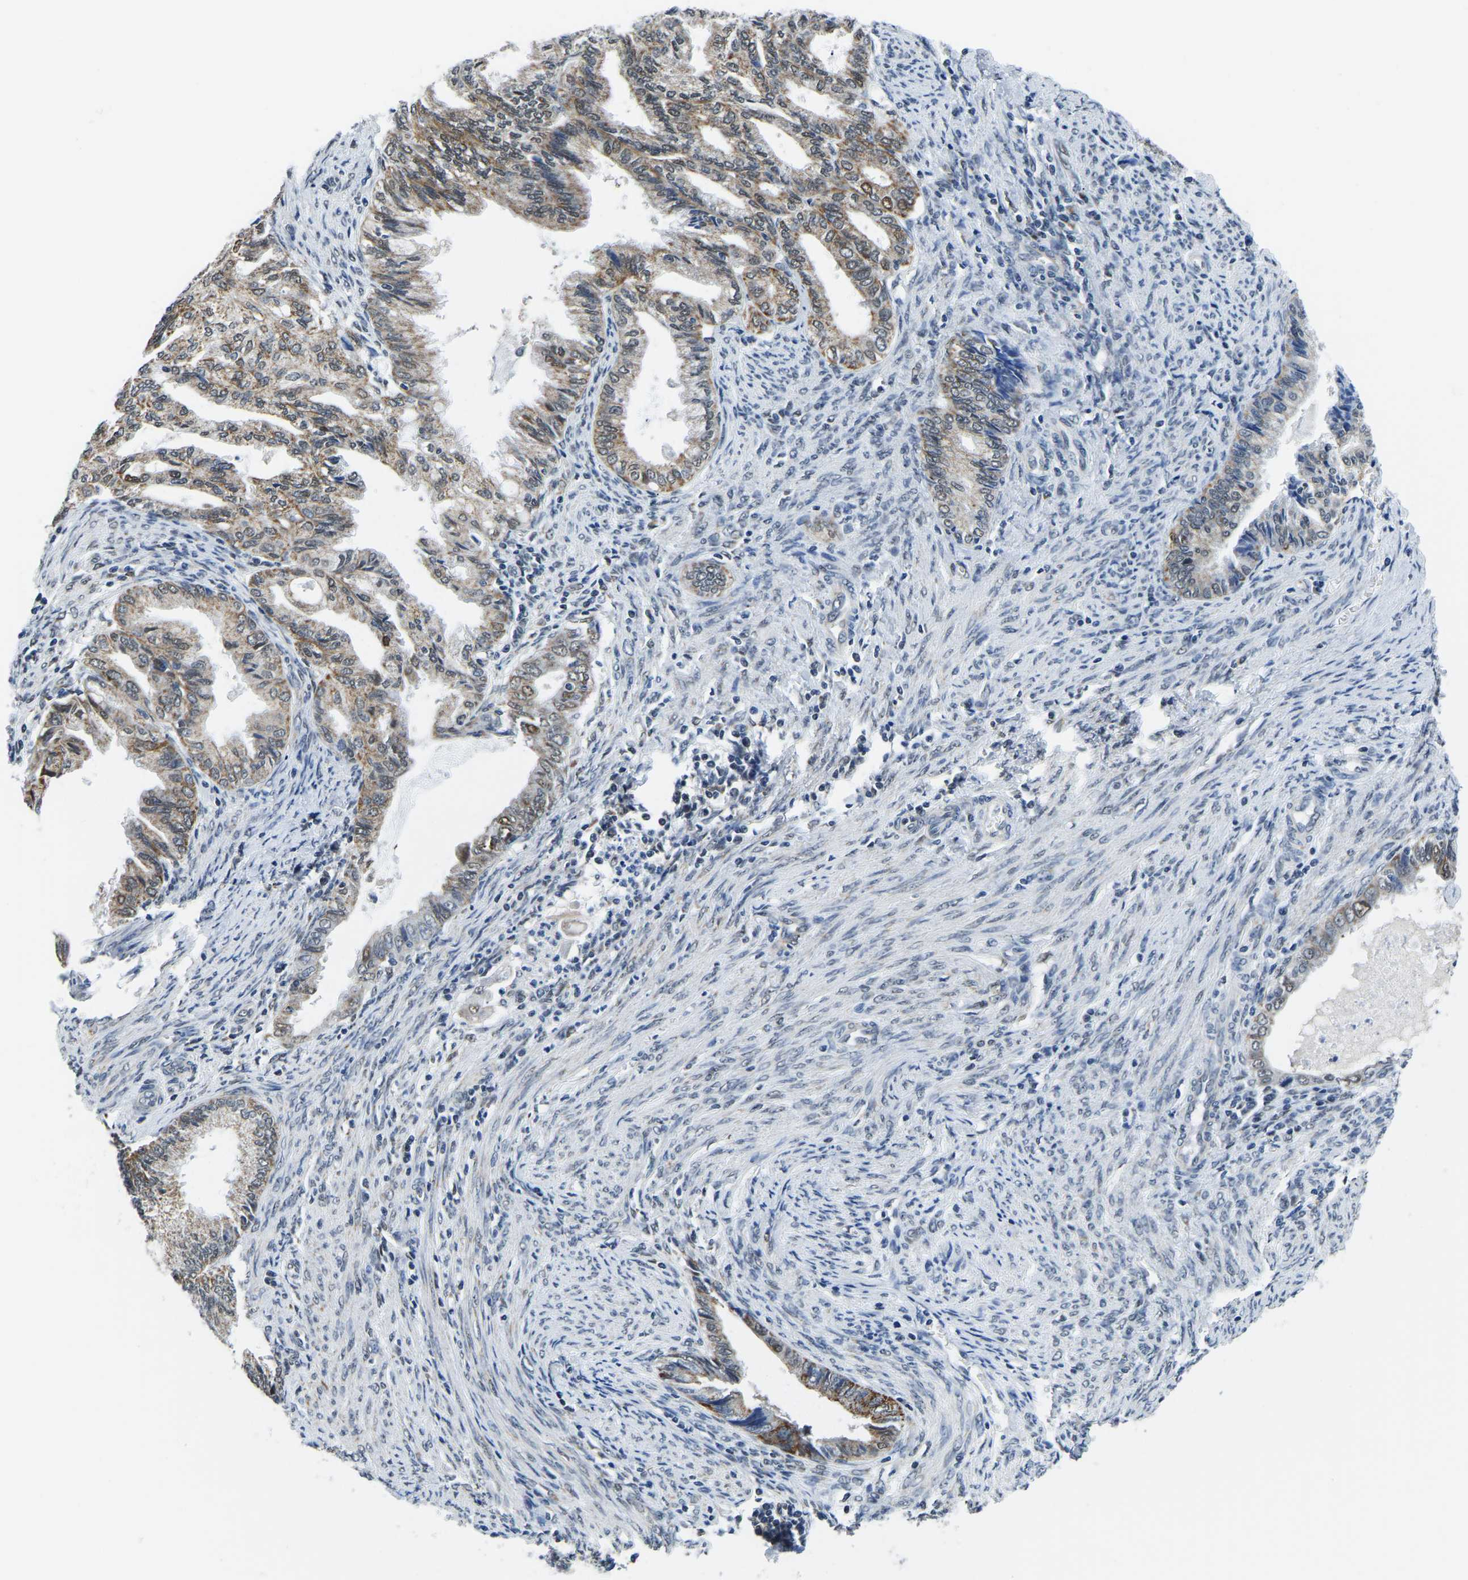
{"staining": {"intensity": "moderate", "quantity": ">75%", "location": "cytoplasmic/membranous,nuclear"}, "tissue": "endometrial cancer", "cell_type": "Tumor cells", "image_type": "cancer", "snomed": [{"axis": "morphology", "description": "Adenocarcinoma, NOS"}, {"axis": "topography", "description": "Endometrium"}], "caption": "This is a photomicrograph of immunohistochemistry staining of adenocarcinoma (endometrial), which shows moderate staining in the cytoplasmic/membranous and nuclear of tumor cells.", "gene": "BNIP3L", "patient": {"sex": "female", "age": 86}}